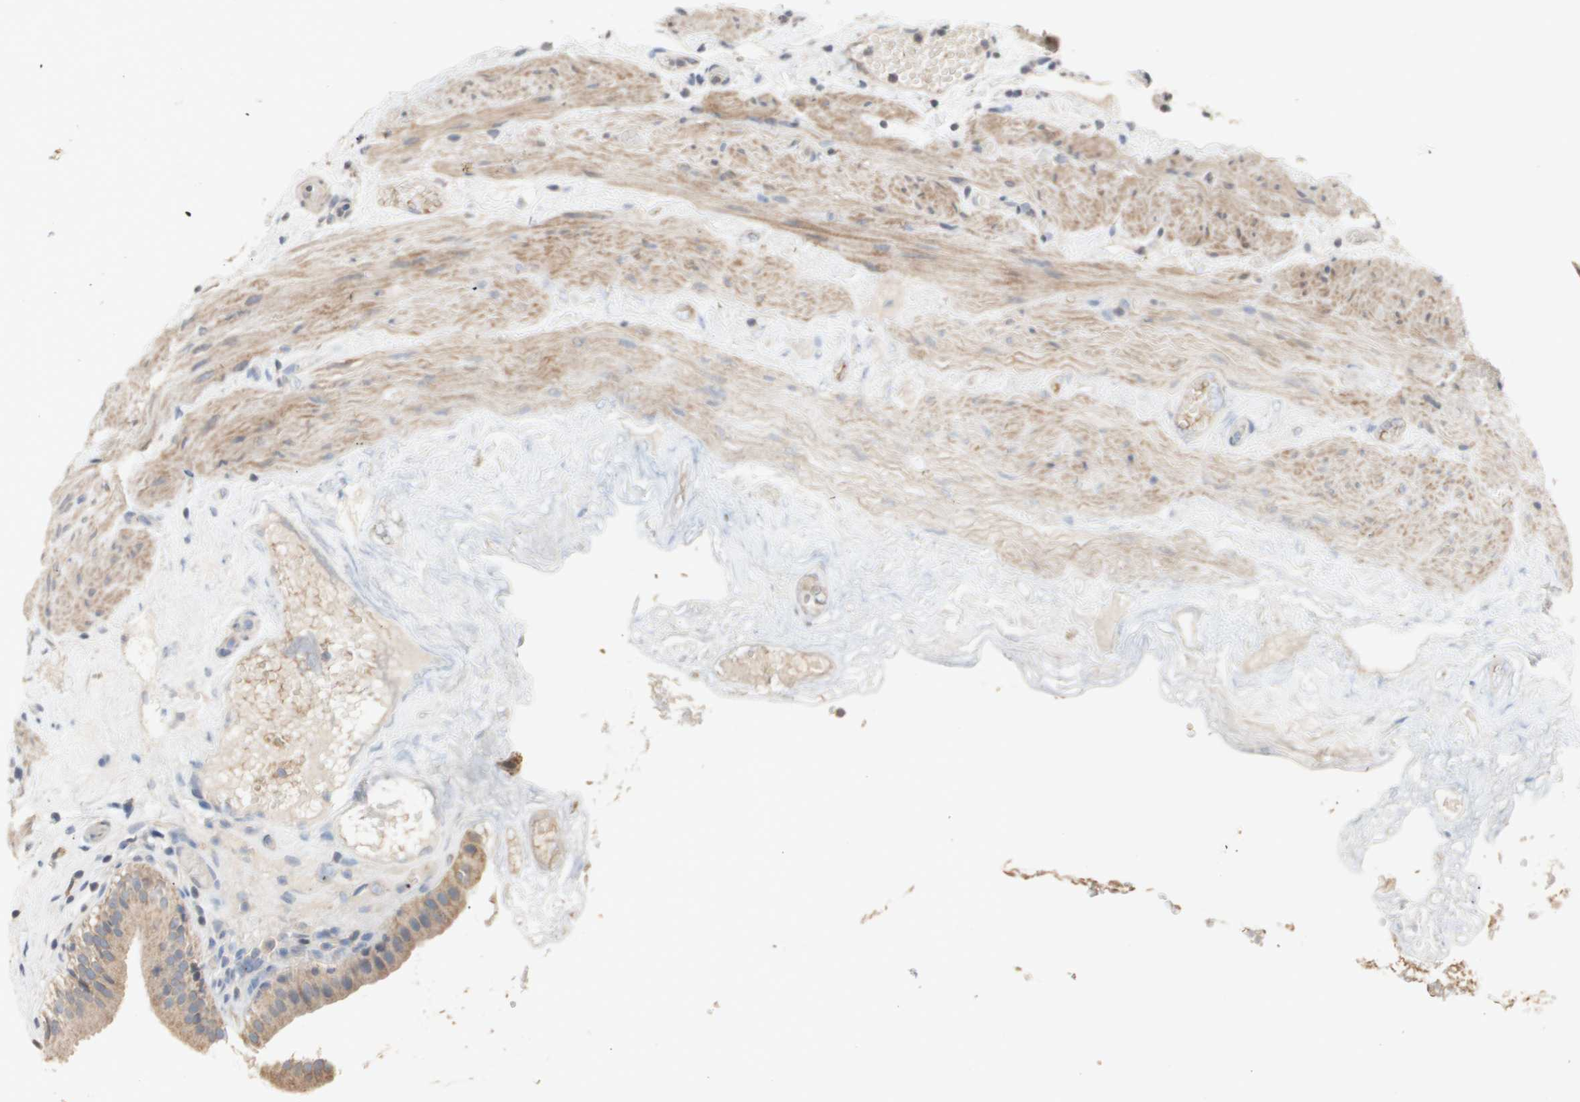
{"staining": {"intensity": "moderate", "quantity": ">75%", "location": "cytoplasmic/membranous"}, "tissue": "gallbladder", "cell_type": "Glandular cells", "image_type": "normal", "snomed": [{"axis": "morphology", "description": "Normal tissue, NOS"}, {"axis": "topography", "description": "Gallbladder"}], "caption": "A medium amount of moderate cytoplasmic/membranous positivity is seen in about >75% of glandular cells in benign gallbladder. Nuclei are stained in blue.", "gene": "PTGIS", "patient": {"sex": "female", "age": 26}}